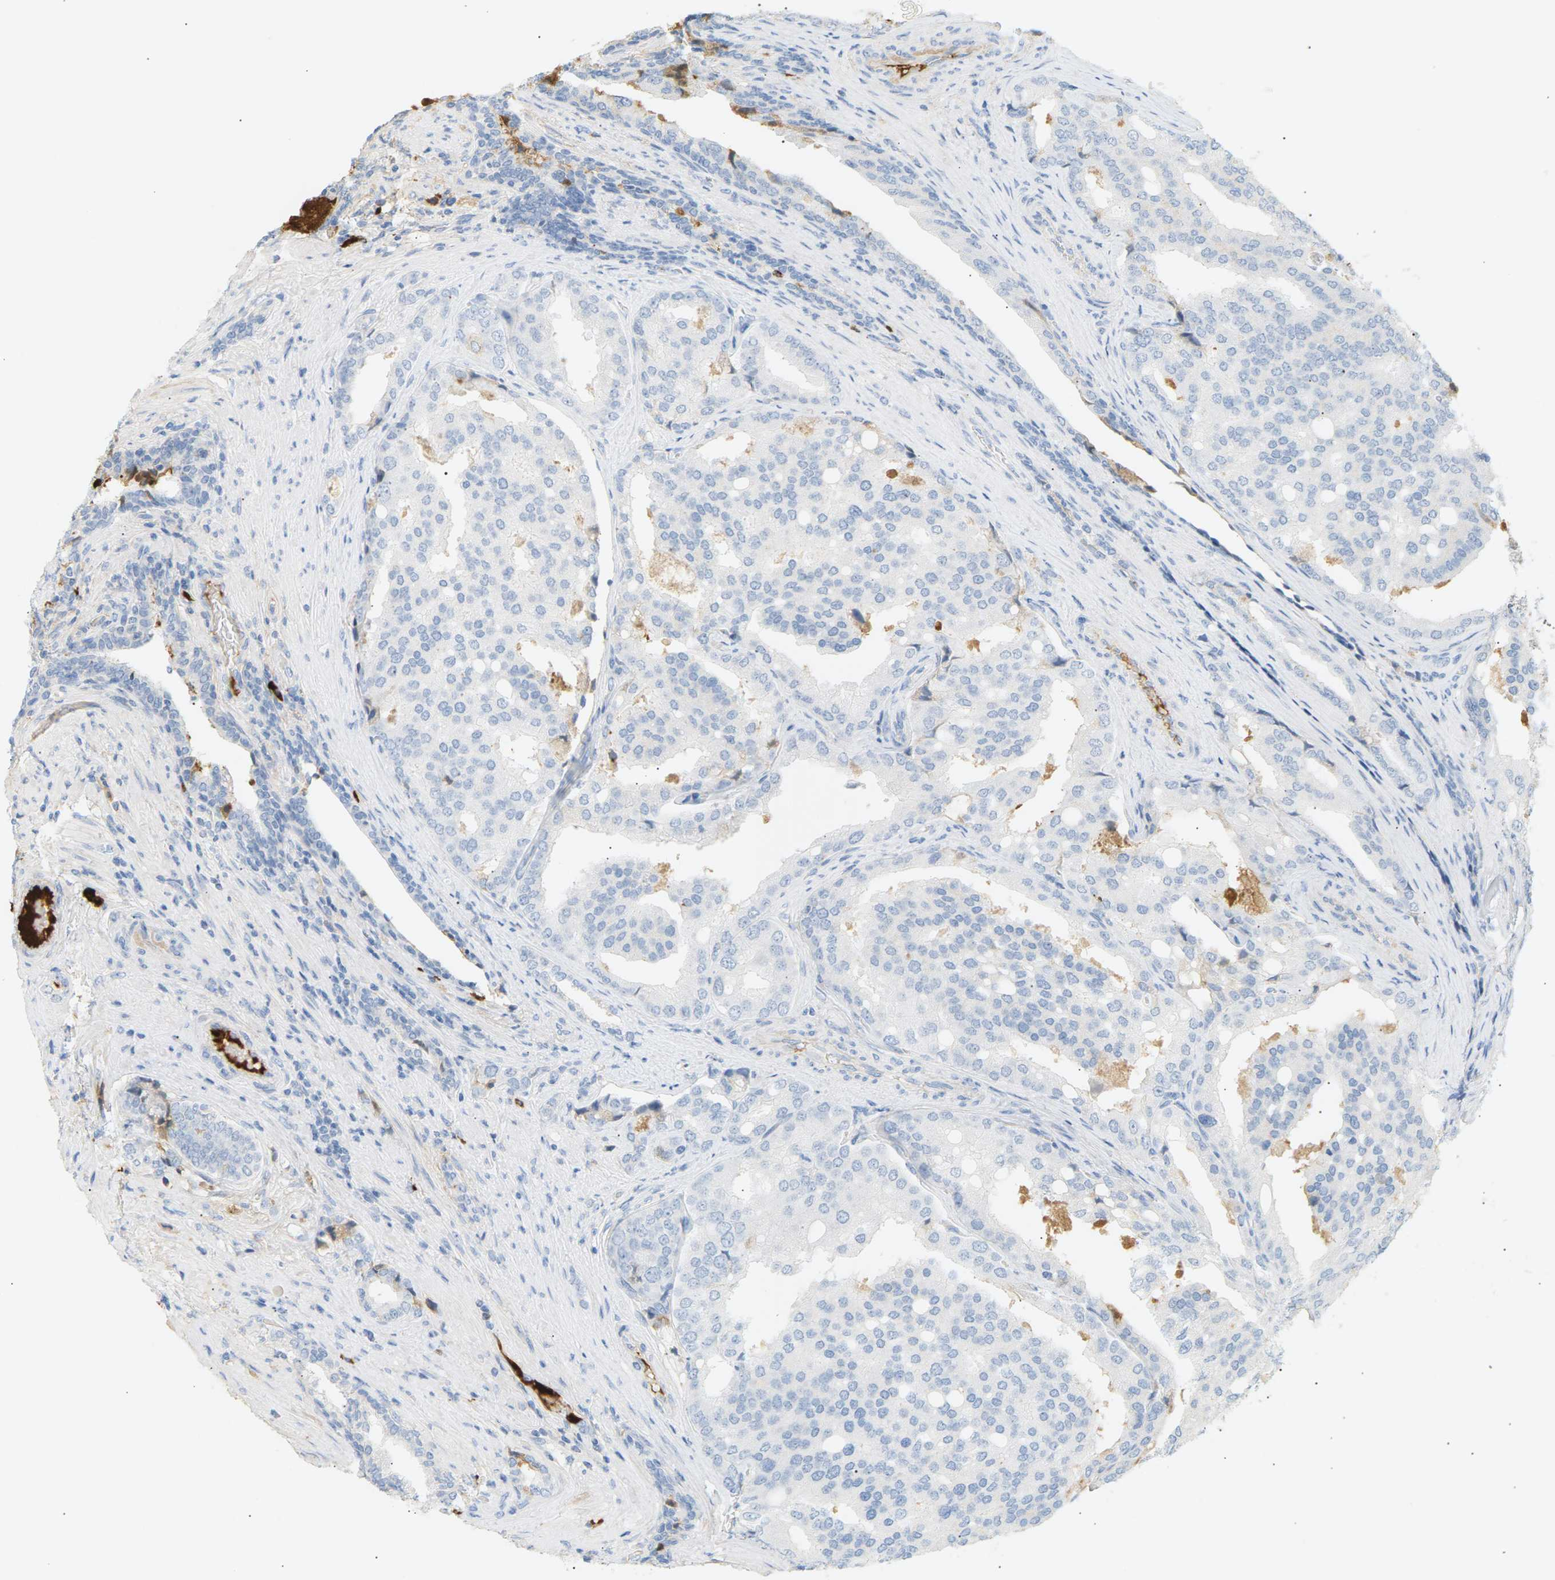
{"staining": {"intensity": "negative", "quantity": "none", "location": "none"}, "tissue": "prostate cancer", "cell_type": "Tumor cells", "image_type": "cancer", "snomed": [{"axis": "morphology", "description": "Adenocarcinoma, High grade"}, {"axis": "topography", "description": "Prostate"}], "caption": "Histopathology image shows no protein expression in tumor cells of prostate adenocarcinoma (high-grade) tissue. (Brightfield microscopy of DAB (3,3'-diaminobenzidine) IHC at high magnification).", "gene": "IGLC3", "patient": {"sex": "male", "age": 50}}